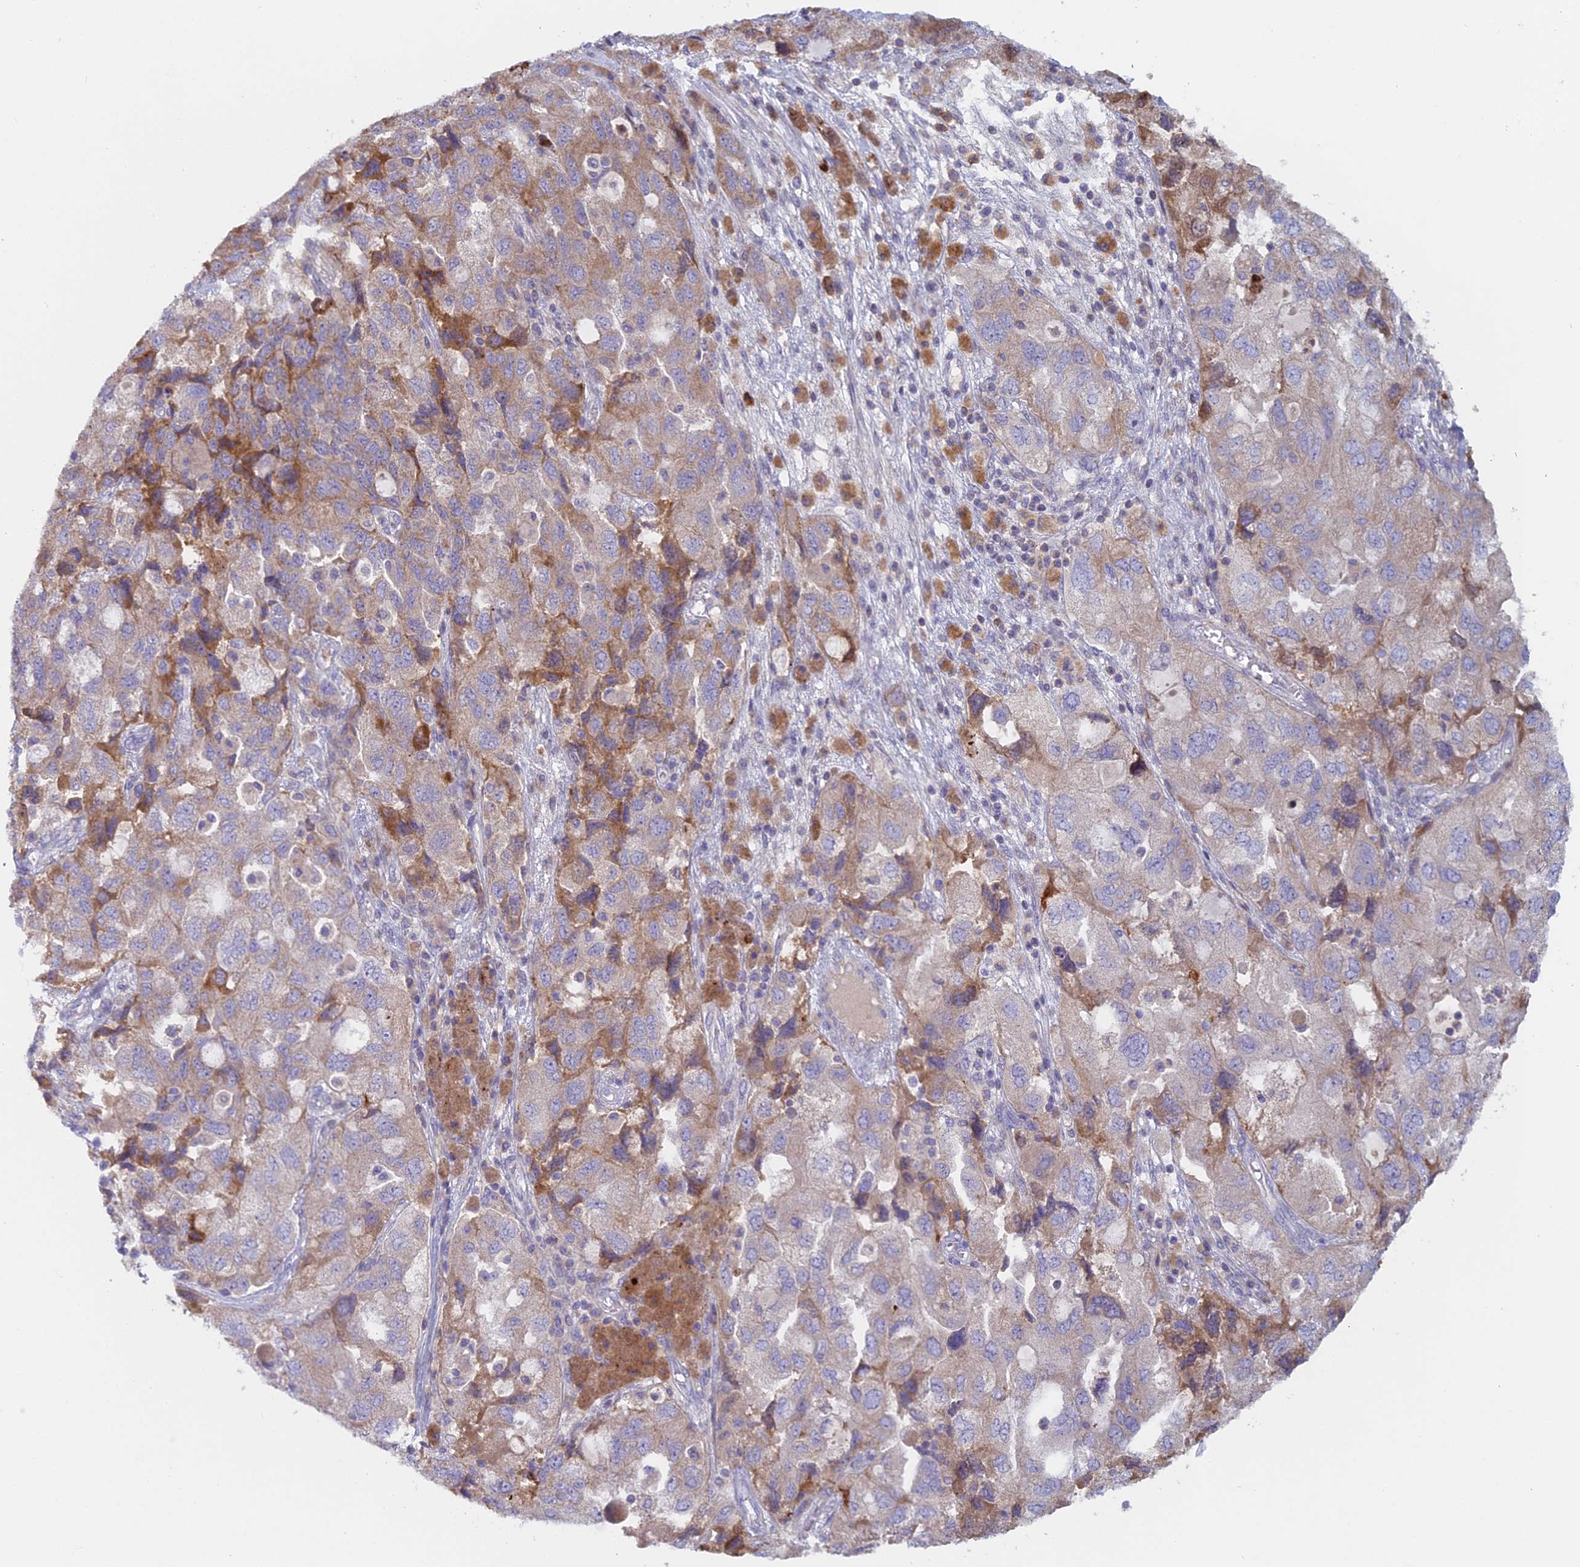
{"staining": {"intensity": "moderate", "quantity": "<25%", "location": "cytoplasmic/membranous"}, "tissue": "ovarian cancer", "cell_type": "Tumor cells", "image_type": "cancer", "snomed": [{"axis": "morphology", "description": "Carcinoma, NOS"}, {"axis": "morphology", "description": "Cystadenocarcinoma, serous, NOS"}, {"axis": "topography", "description": "Ovary"}], "caption": "Protein expression analysis of human serous cystadenocarcinoma (ovarian) reveals moderate cytoplasmic/membranous positivity in approximately <25% of tumor cells.", "gene": "IFTAP", "patient": {"sex": "female", "age": 69}}